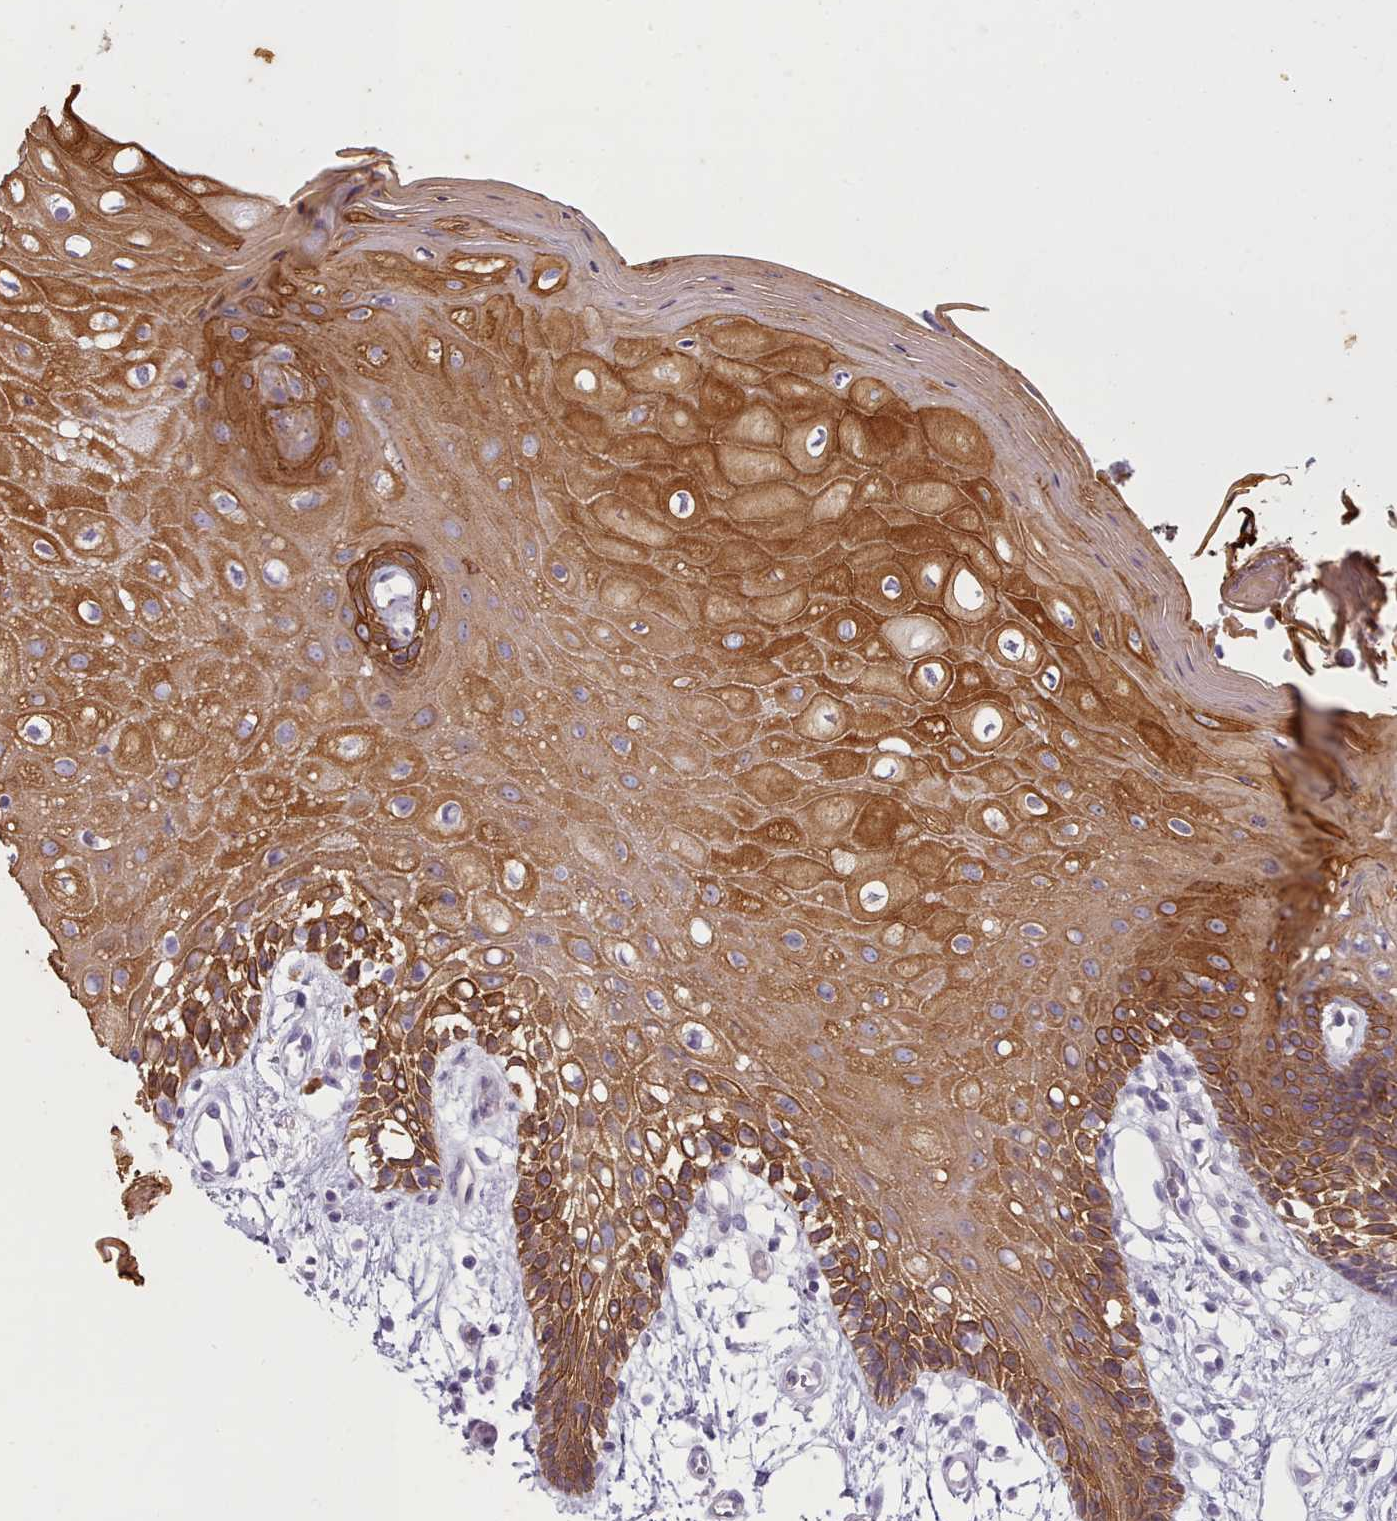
{"staining": {"intensity": "strong", "quantity": ">75%", "location": "cytoplasmic/membranous"}, "tissue": "oral mucosa", "cell_type": "Squamous epithelial cells", "image_type": "normal", "snomed": [{"axis": "morphology", "description": "Normal tissue, NOS"}, {"axis": "topography", "description": "Oral tissue"}, {"axis": "topography", "description": "Tounge, NOS"}], "caption": "DAB (3,3'-diaminobenzidine) immunohistochemical staining of unremarkable oral mucosa reveals strong cytoplasmic/membranous protein staining in approximately >75% of squamous epithelial cells. Using DAB (3,3'-diaminobenzidine) (brown) and hematoxylin (blue) stains, captured at high magnification using brightfield microscopy.", "gene": "PLD4", "patient": {"sex": "female", "age": 59}}